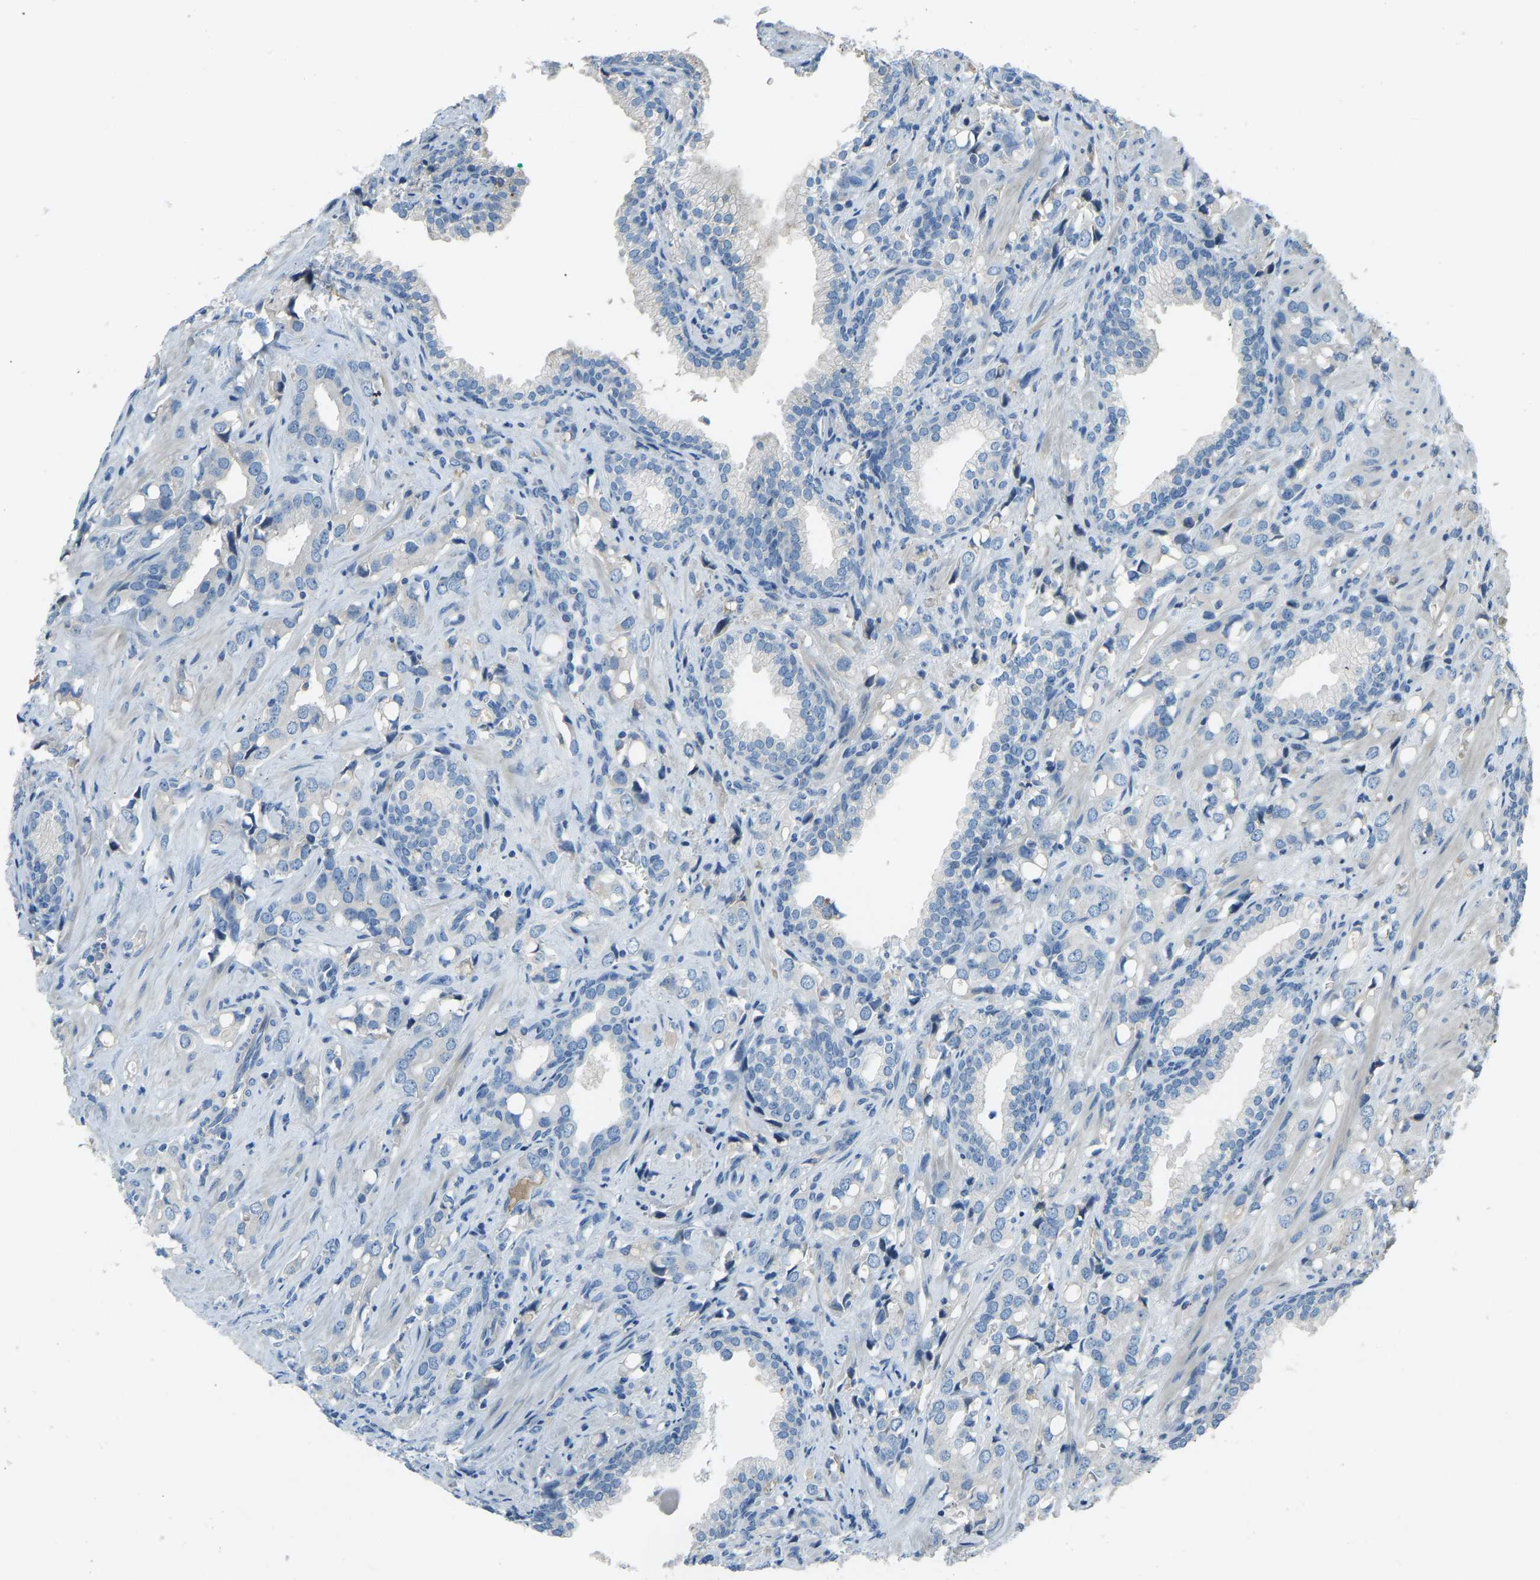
{"staining": {"intensity": "negative", "quantity": "none", "location": "none"}, "tissue": "prostate cancer", "cell_type": "Tumor cells", "image_type": "cancer", "snomed": [{"axis": "morphology", "description": "Adenocarcinoma, High grade"}, {"axis": "topography", "description": "Prostate"}], "caption": "Tumor cells are negative for brown protein staining in prostate cancer.", "gene": "FBLN2", "patient": {"sex": "male", "age": 52}}